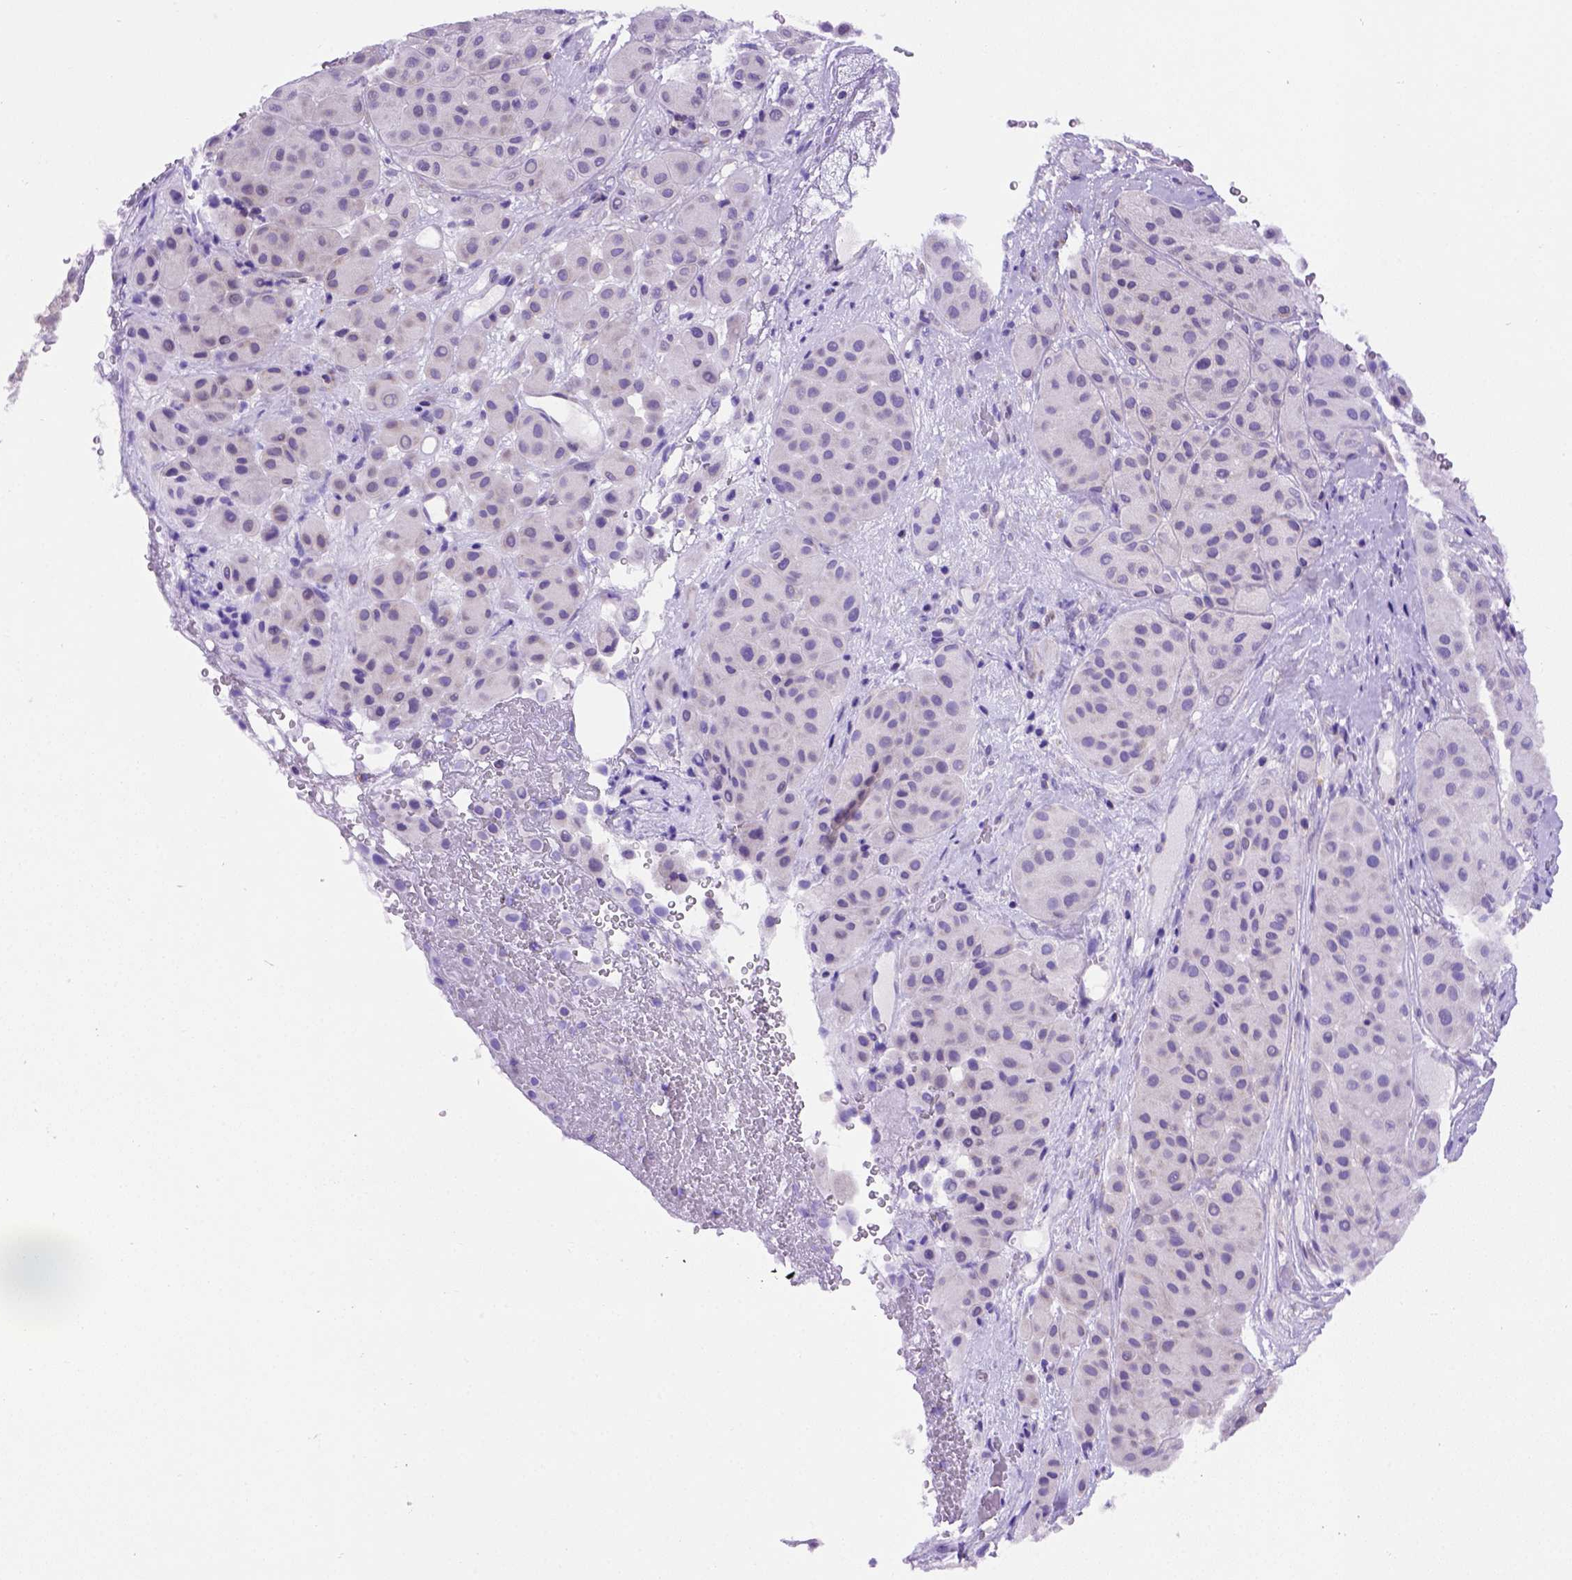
{"staining": {"intensity": "negative", "quantity": "none", "location": "none"}, "tissue": "melanoma", "cell_type": "Tumor cells", "image_type": "cancer", "snomed": [{"axis": "morphology", "description": "Malignant melanoma, Metastatic site"}, {"axis": "topography", "description": "Smooth muscle"}], "caption": "Tumor cells show no significant staining in melanoma.", "gene": "FOXI1", "patient": {"sex": "male", "age": 41}}